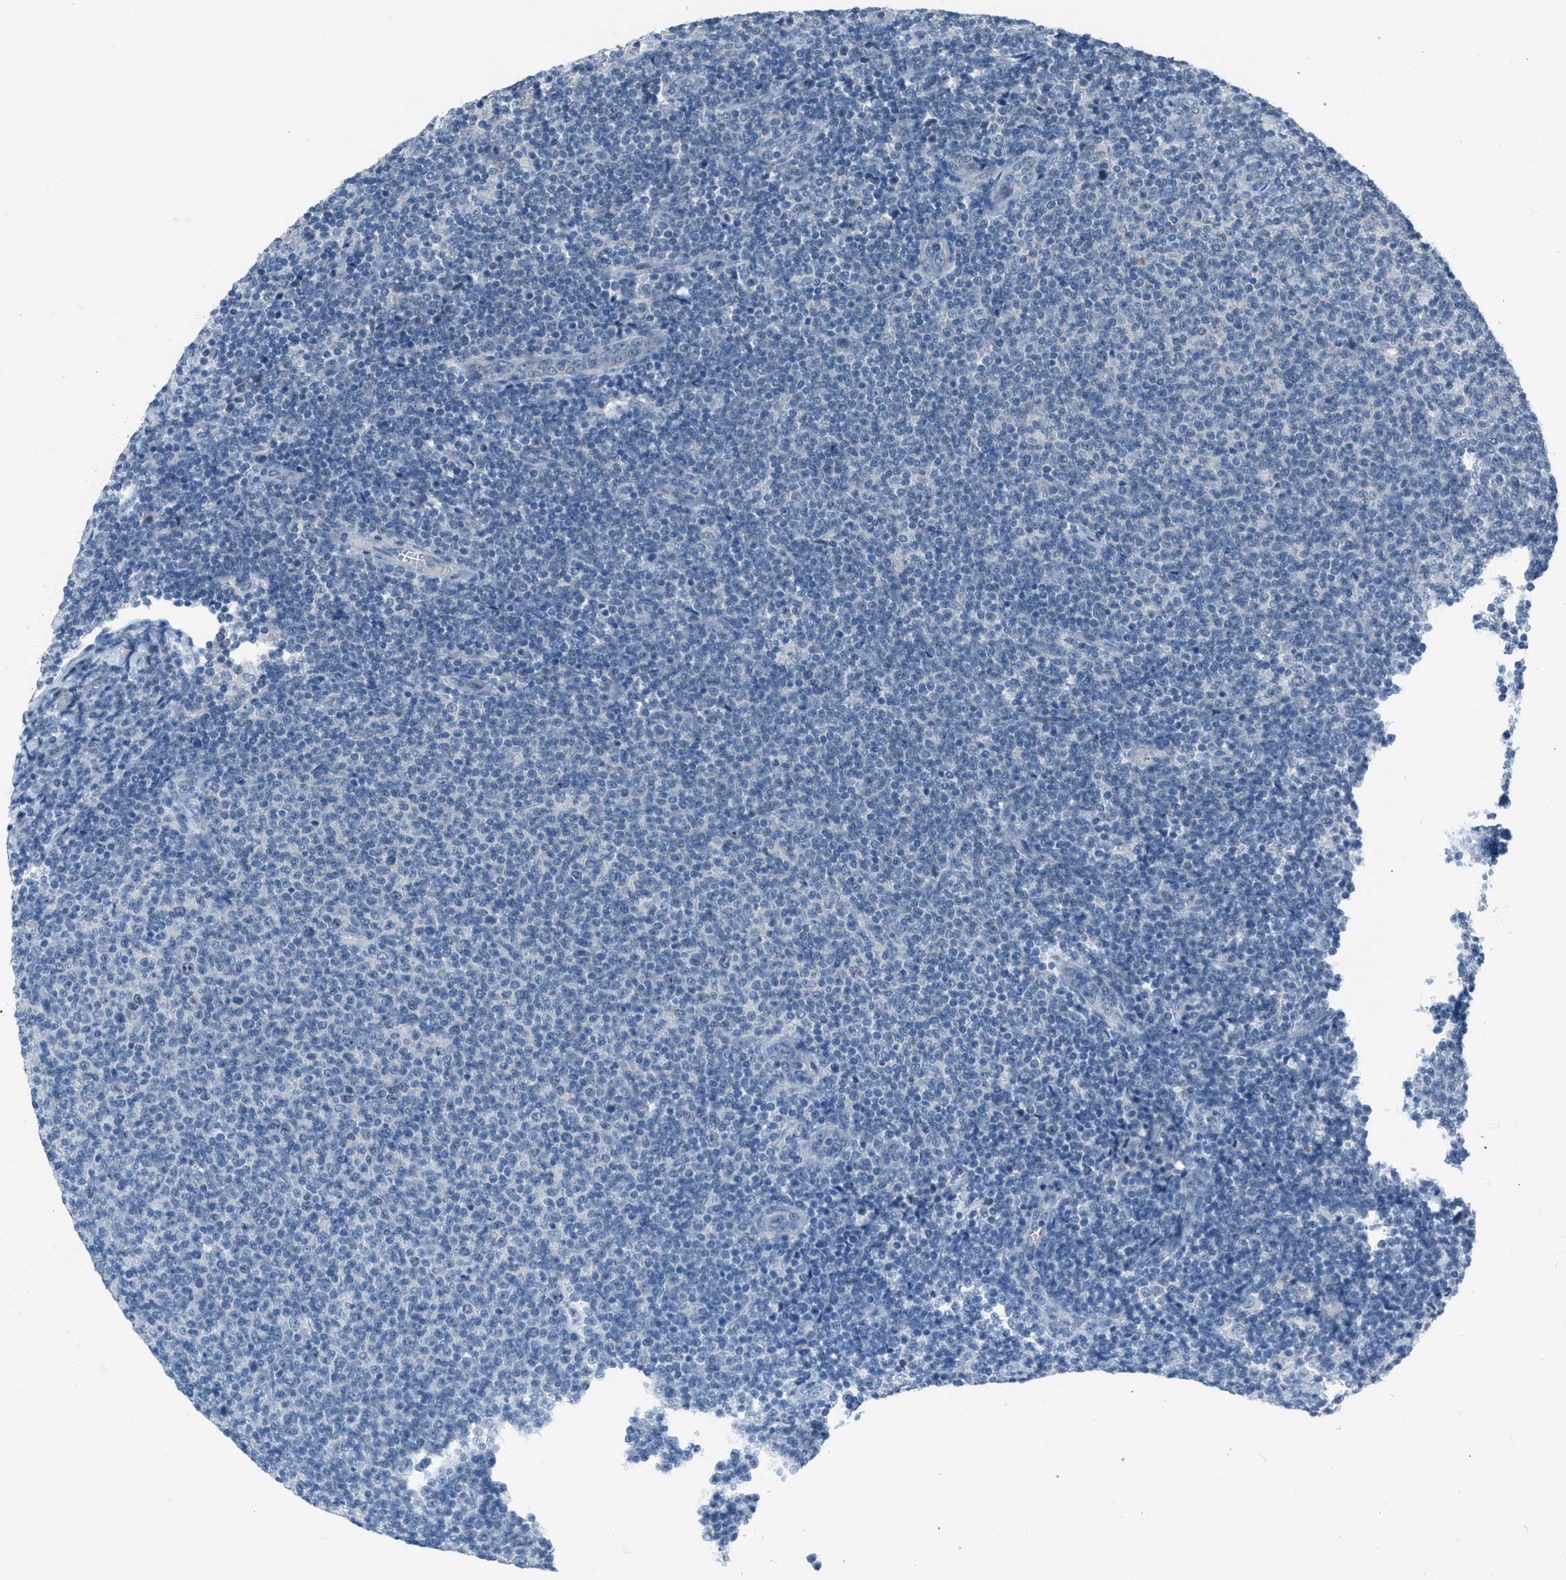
{"staining": {"intensity": "negative", "quantity": "none", "location": "none"}, "tissue": "lymphoma", "cell_type": "Tumor cells", "image_type": "cancer", "snomed": [{"axis": "morphology", "description": "Malignant lymphoma, non-Hodgkin's type, Low grade"}, {"axis": "topography", "description": "Lymph node"}], "caption": "Immunohistochemistry photomicrograph of human low-grade malignant lymphoma, non-Hodgkin's type stained for a protein (brown), which shows no staining in tumor cells.", "gene": "MIS18A", "patient": {"sex": "male", "age": 66}}